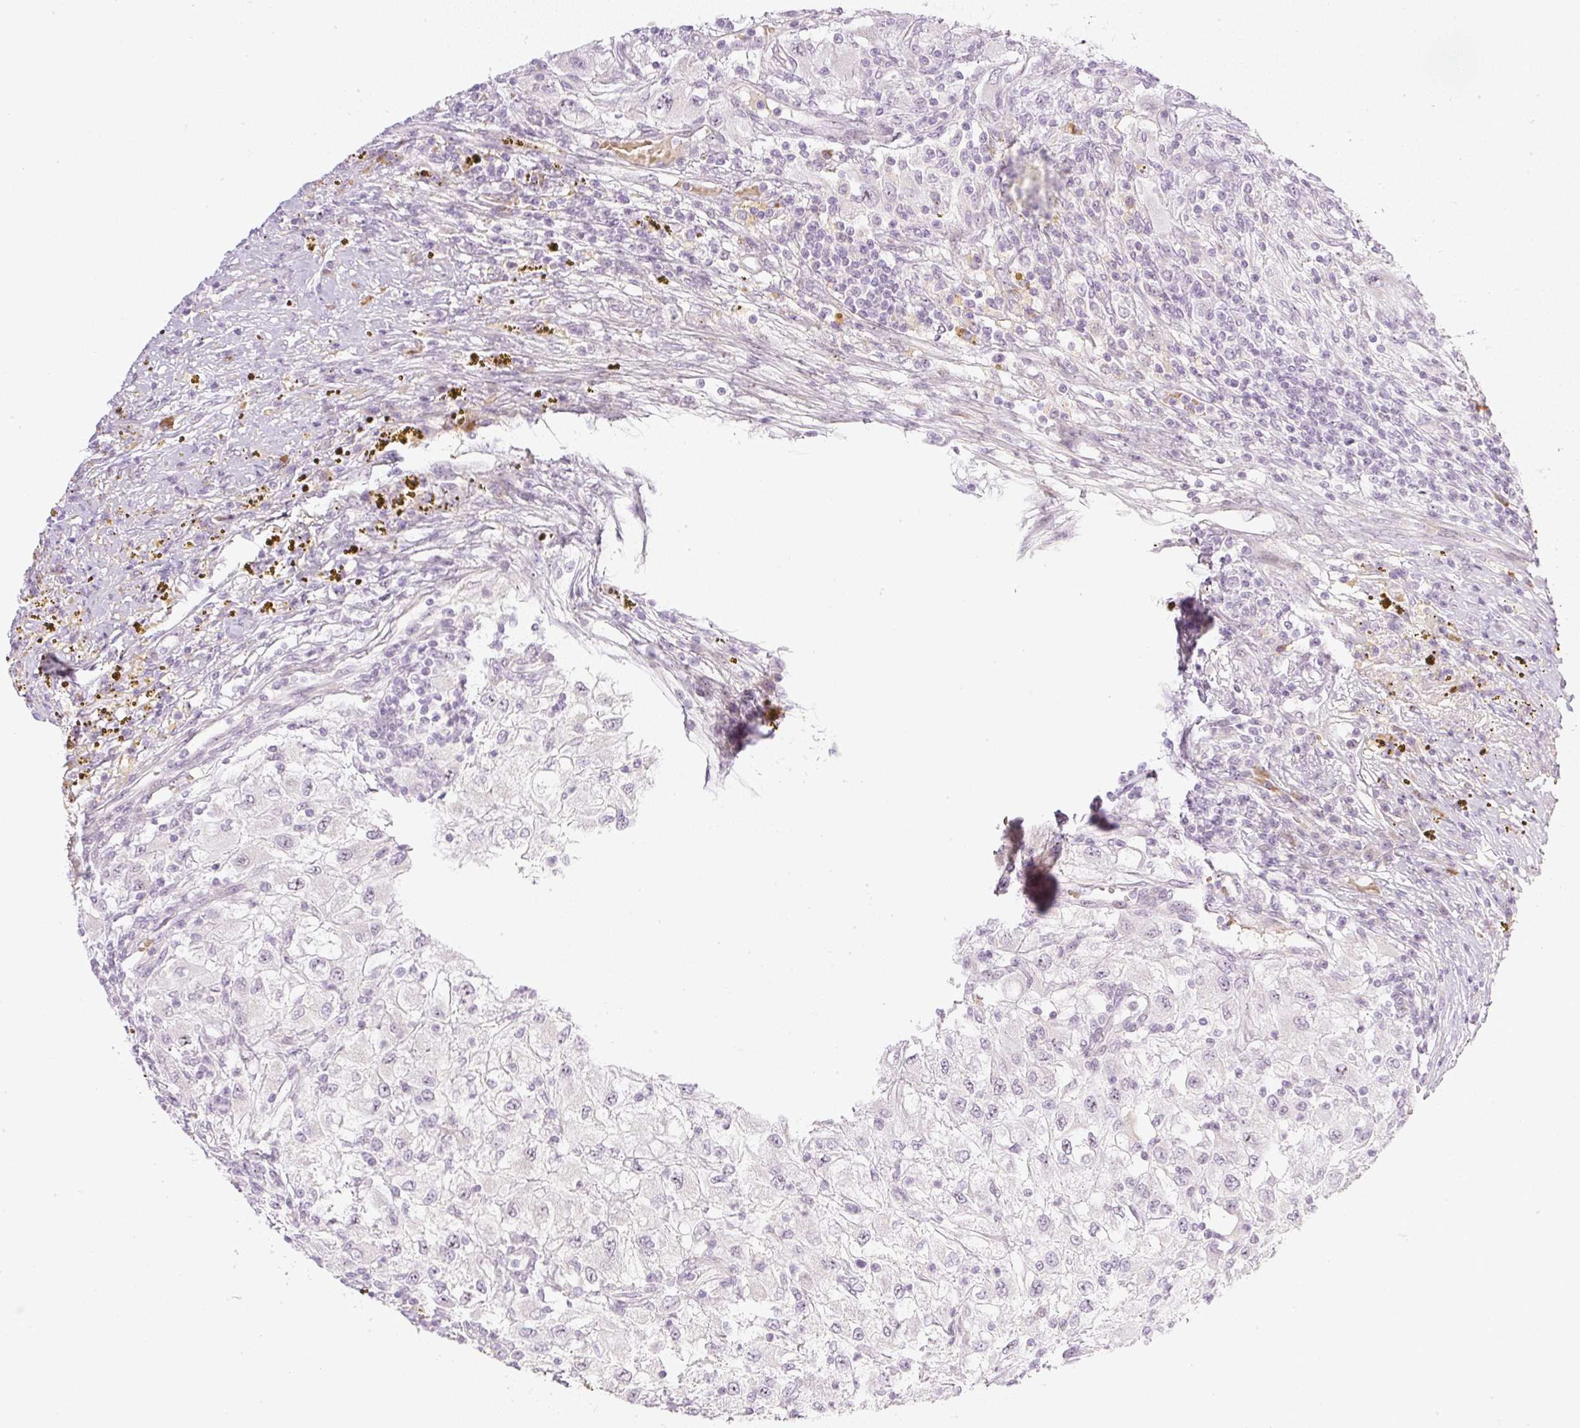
{"staining": {"intensity": "negative", "quantity": "none", "location": "none"}, "tissue": "renal cancer", "cell_type": "Tumor cells", "image_type": "cancer", "snomed": [{"axis": "morphology", "description": "Adenocarcinoma, NOS"}, {"axis": "topography", "description": "Kidney"}], "caption": "Immunohistochemistry (IHC) of human renal cancer demonstrates no staining in tumor cells.", "gene": "AAR2", "patient": {"sex": "female", "age": 67}}